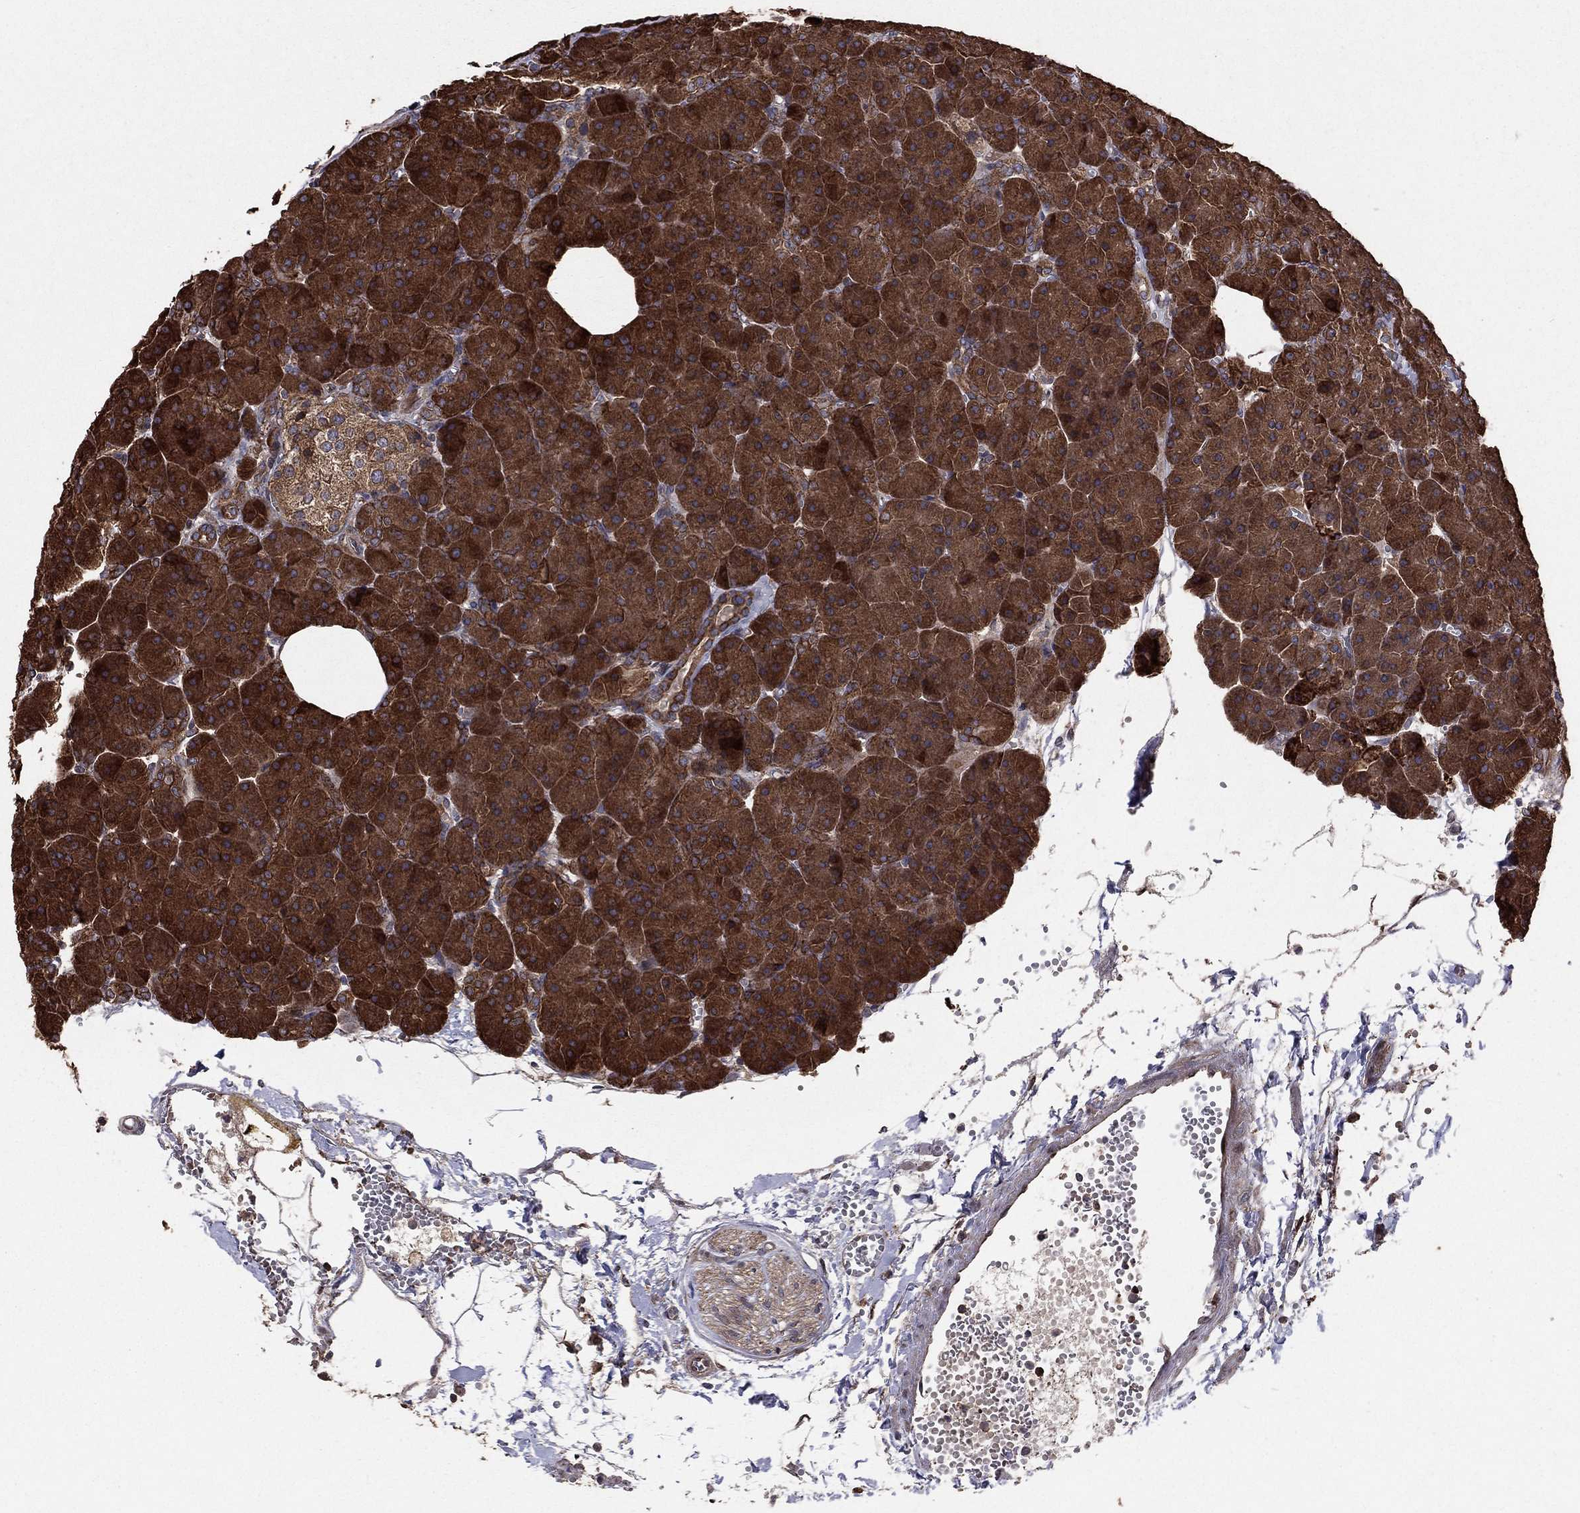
{"staining": {"intensity": "strong", "quantity": ">75%", "location": "cytoplasmic/membranous"}, "tissue": "pancreas", "cell_type": "Exocrine glandular cells", "image_type": "normal", "snomed": [{"axis": "morphology", "description": "Normal tissue, NOS"}, {"axis": "topography", "description": "Pancreas"}], "caption": "IHC photomicrograph of normal pancreas: human pancreas stained using IHC displays high levels of strong protein expression localized specifically in the cytoplasmic/membranous of exocrine glandular cells, appearing as a cytoplasmic/membranous brown color.", "gene": "BABAM2", "patient": {"sex": "male", "age": 61}}